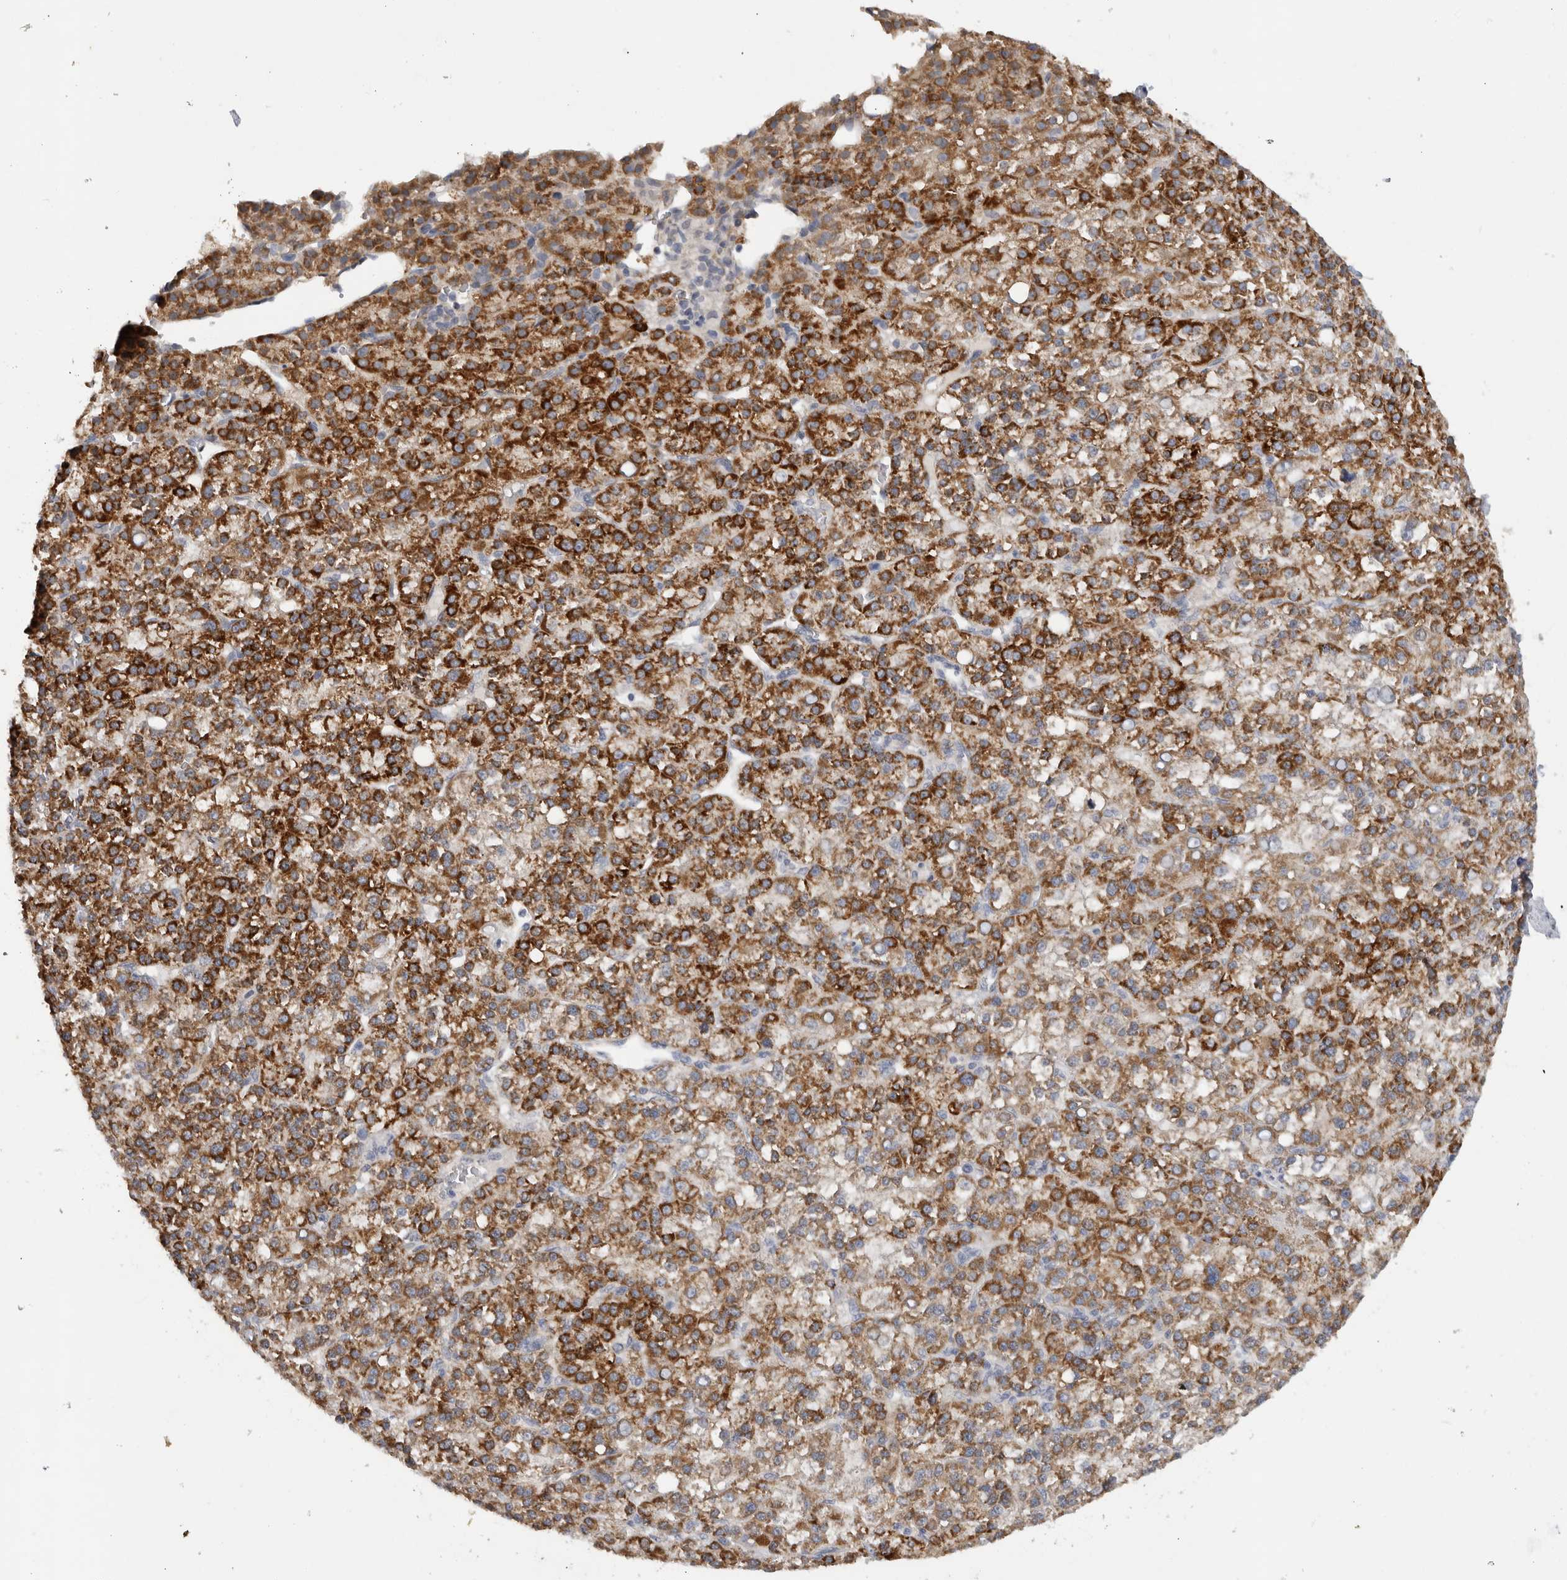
{"staining": {"intensity": "strong", "quantity": "25%-75%", "location": "cytoplasmic/membranous"}, "tissue": "liver cancer", "cell_type": "Tumor cells", "image_type": "cancer", "snomed": [{"axis": "morphology", "description": "Carcinoma, Hepatocellular, NOS"}, {"axis": "topography", "description": "Liver"}], "caption": "Tumor cells reveal high levels of strong cytoplasmic/membranous positivity in about 25%-75% of cells in human liver cancer (hepatocellular carcinoma). The staining is performed using DAB (3,3'-diaminobenzidine) brown chromogen to label protein expression. The nuclei are counter-stained blue using hematoxylin.", "gene": "DYRK2", "patient": {"sex": "female", "age": 58}}